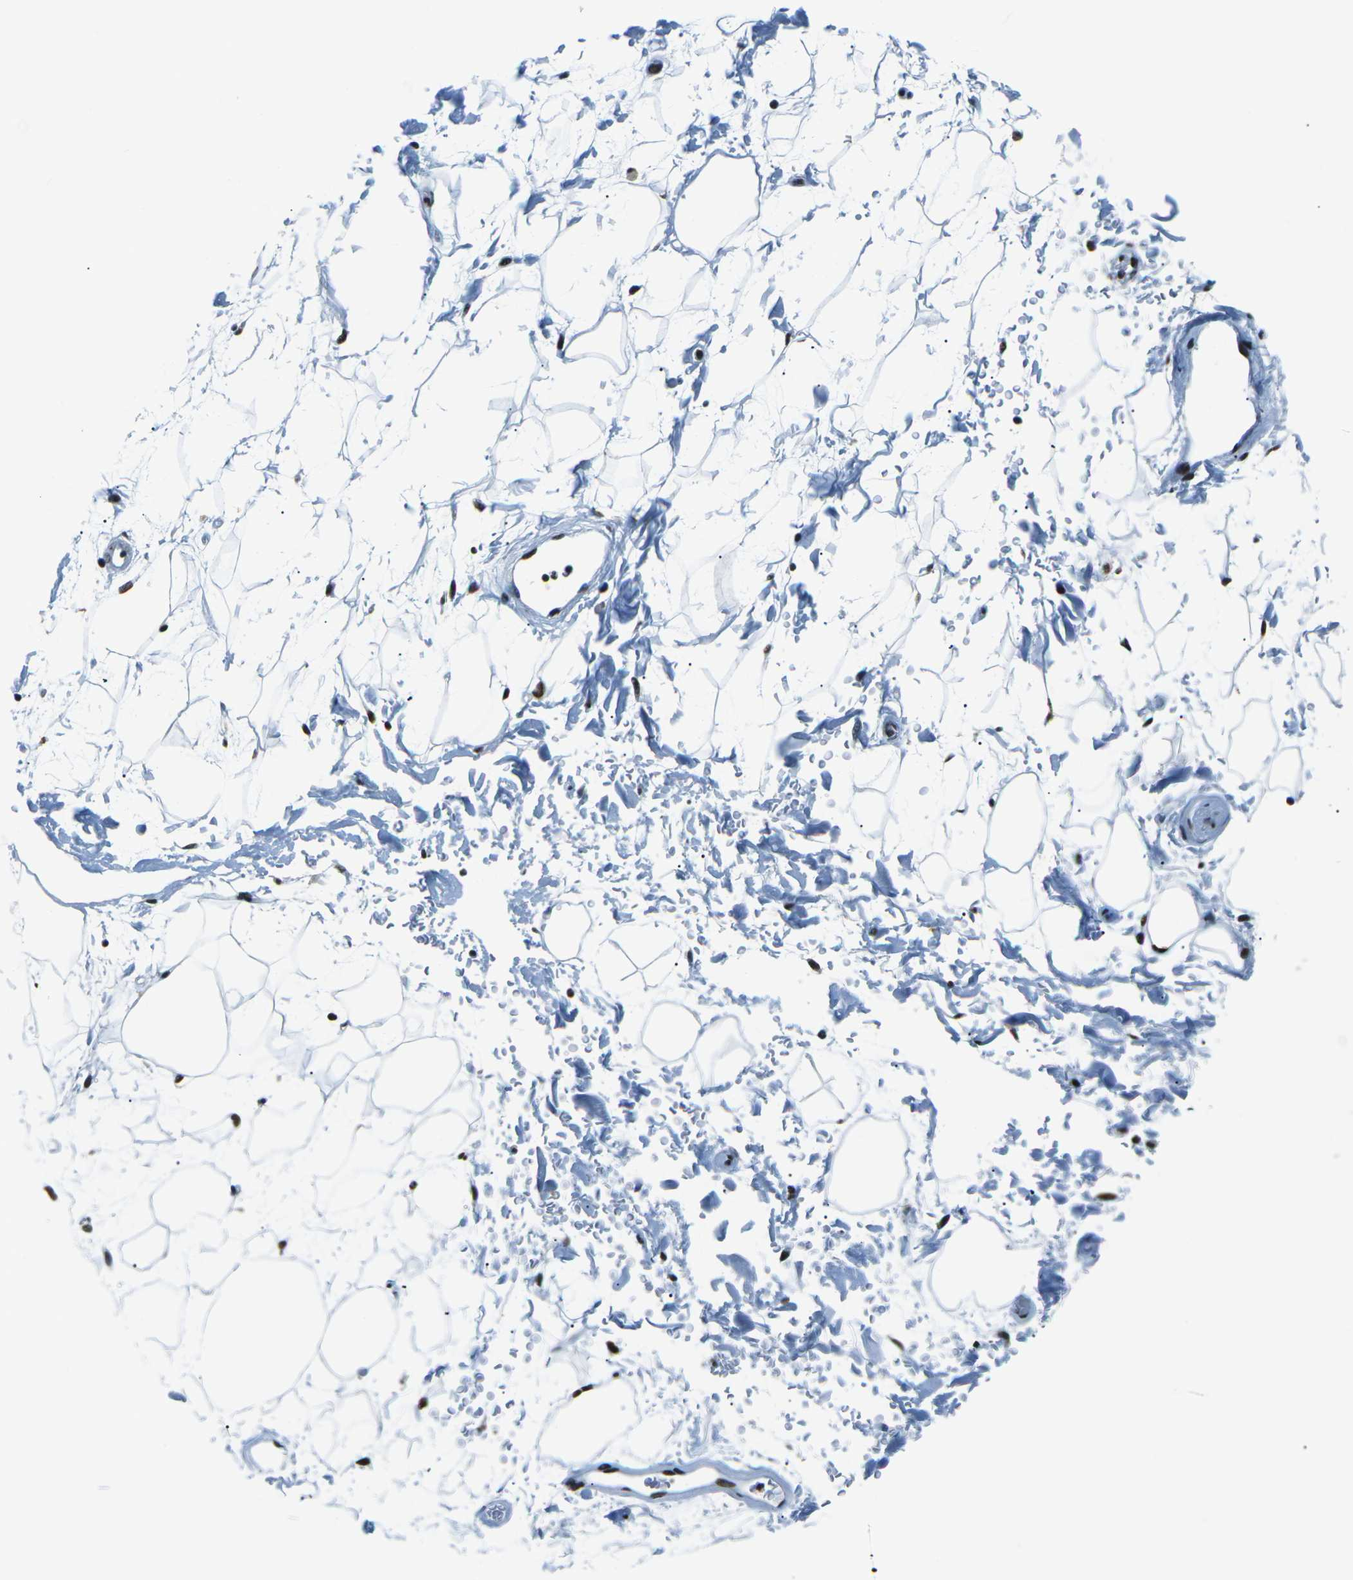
{"staining": {"intensity": "moderate", "quantity": ">75%", "location": "nuclear"}, "tissue": "adipose tissue", "cell_type": "Adipocytes", "image_type": "normal", "snomed": [{"axis": "morphology", "description": "Normal tissue, NOS"}, {"axis": "topography", "description": "Soft tissue"}], "caption": "This photomicrograph shows immunohistochemistry staining of benign human adipose tissue, with medium moderate nuclear expression in approximately >75% of adipocytes.", "gene": "RBL2", "patient": {"sex": "male", "age": 72}}